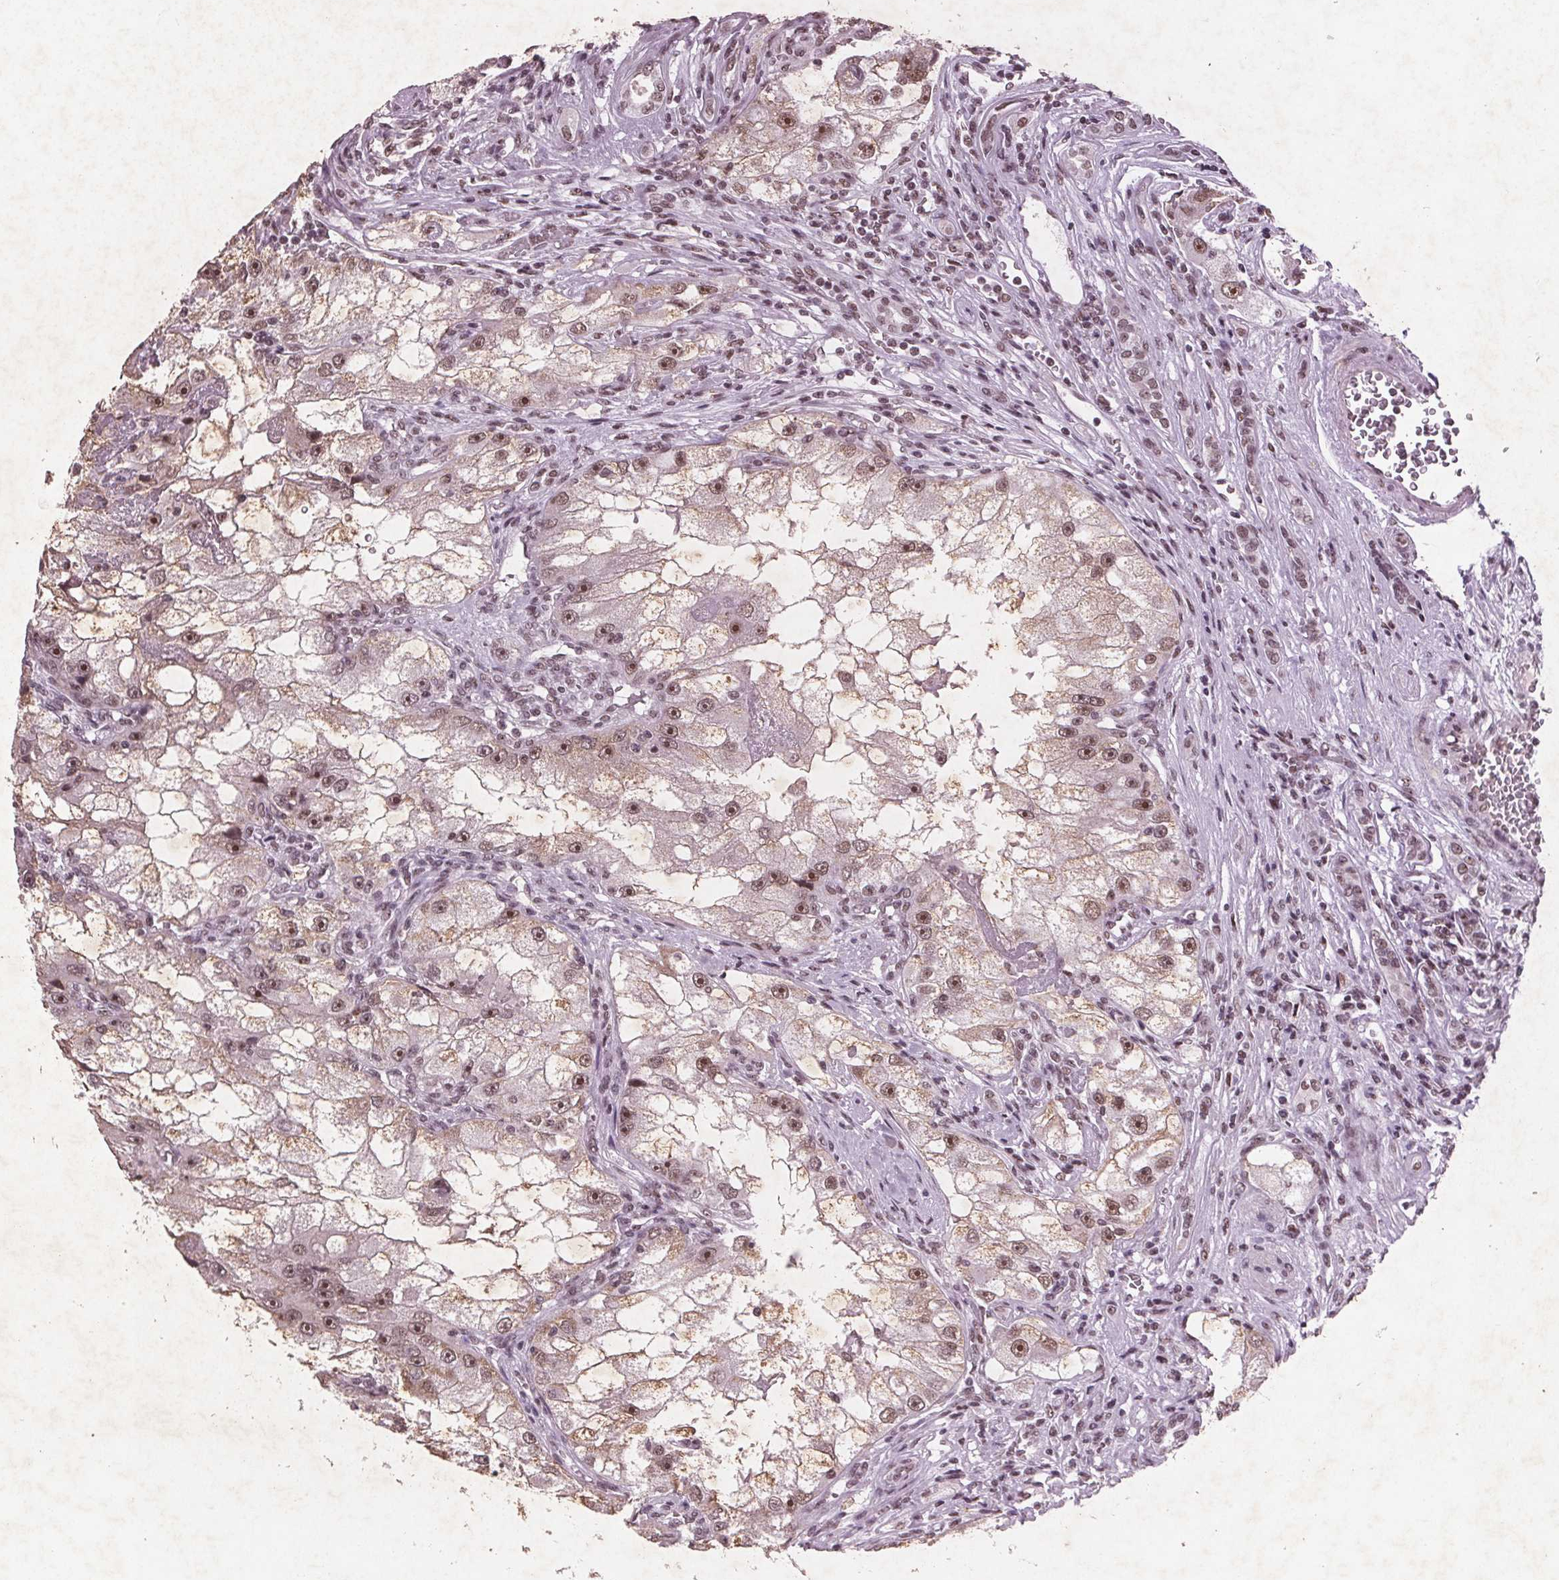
{"staining": {"intensity": "moderate", "quantity": ">75%", "location": "cytoplasmic/membranous,nuclear"}, "tissue": "renal cancer", "cell_type": "Tumor cells", "image_type": "cancer", "snomed": [{"axis": "morphology", "description": "Adenocarcinoma, NOS"}, {"axis": "topography", "description": "Kidney"}], "caption": "Protein expression analysis of human adenocarcinoma (renal) reveals moderate cytoplasmic/membranous and nuclear staining in about >75% of tumor cells.", "gene": "RPS6KA2", "patient": {"sex": "male", "age": 63}}